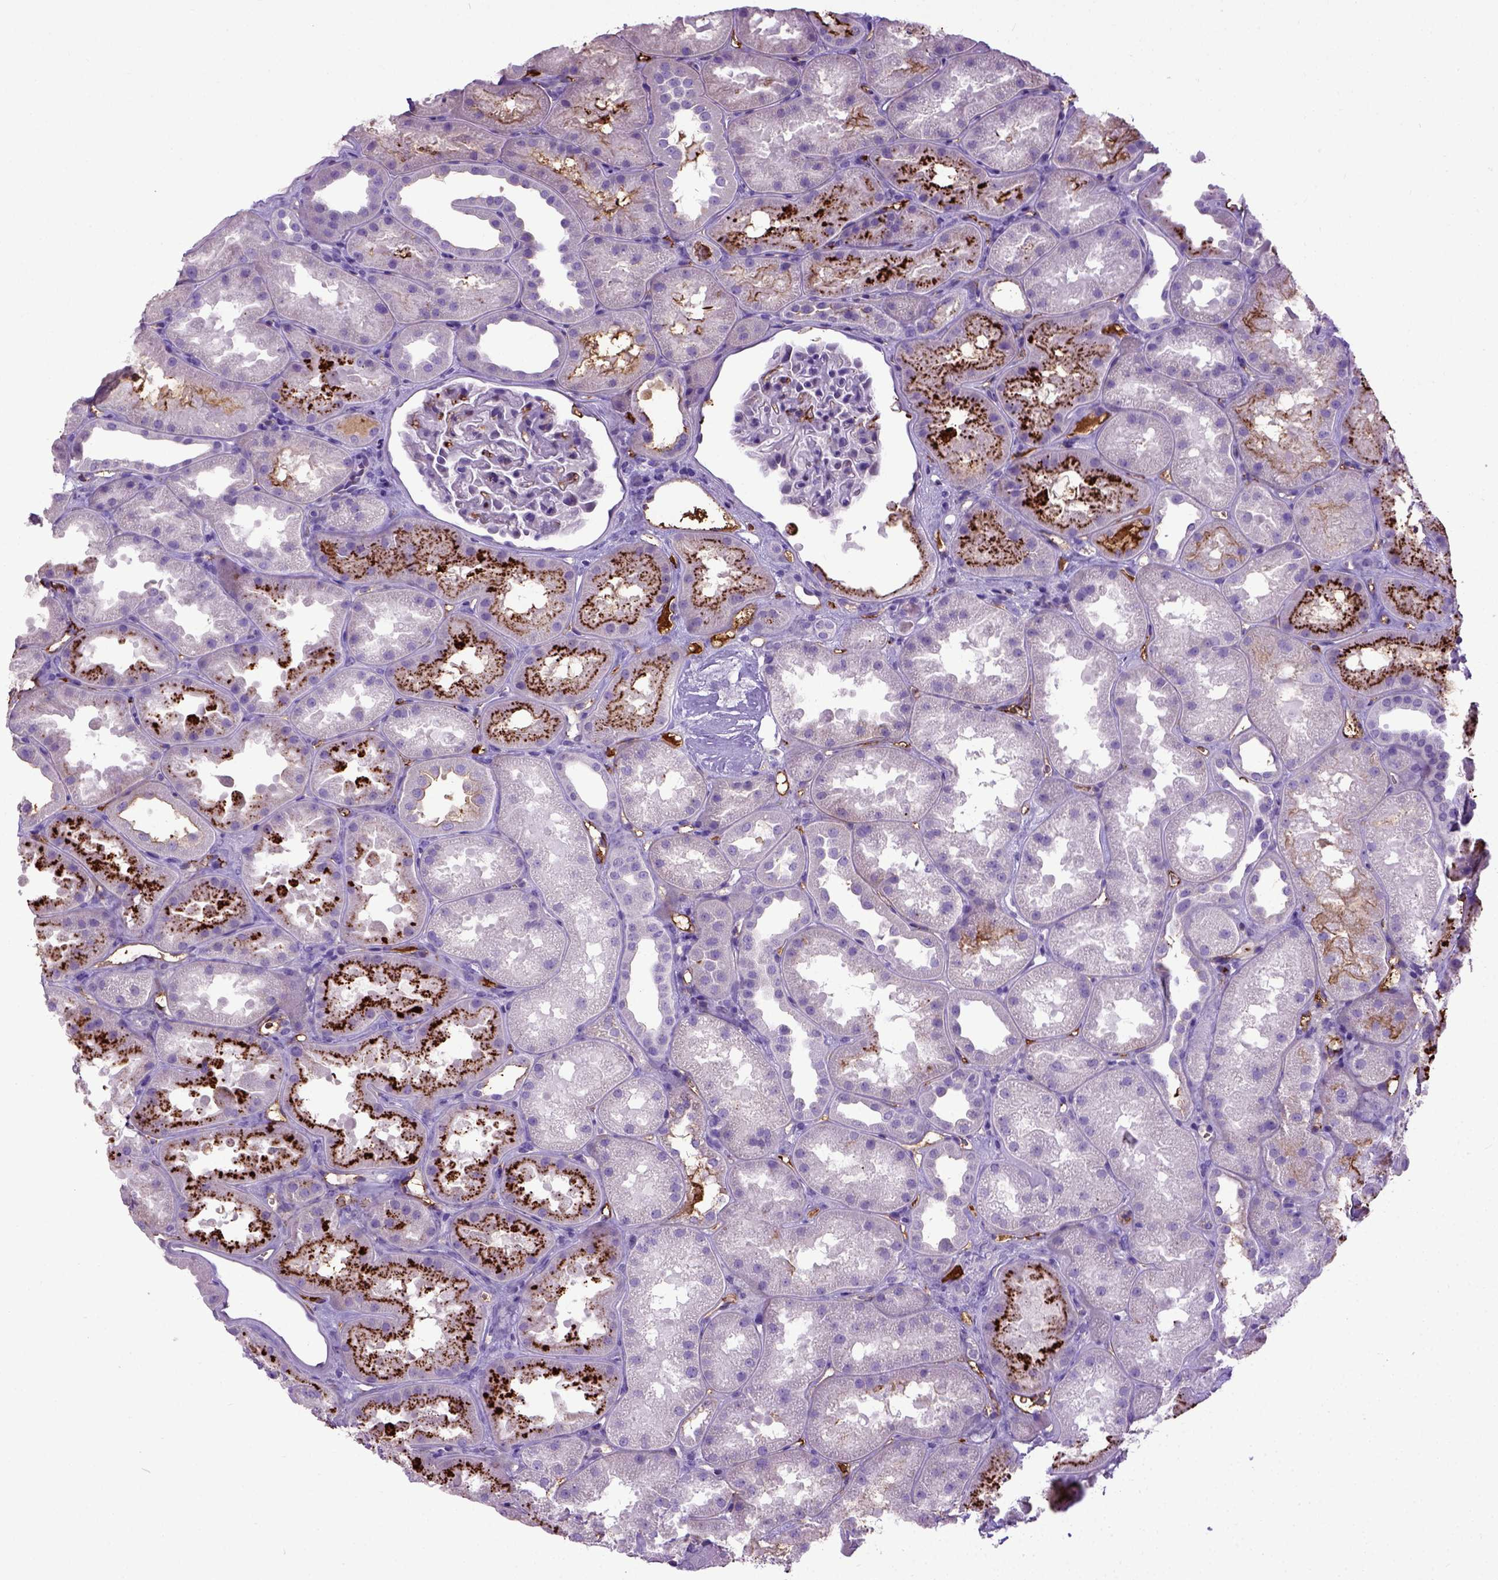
{"staining": {"intensity": "moderate", "quantity": "<25%", "location": "cytoplasmic/membranous"}, "tissue": "kidney", "cell_type": "Cells in glomeruli", "image_type": "normal", "snomed": [{"axis": "morphology", "description": "Normal tissue, NOS"}, {"axis": "topography", "description": "Kidney"}], "caption": "Immunohistochemical staining of normal kidney reveals moderate cytoplasmic/membranous protein positivity in approximately <25% of cells in glomeruli. (IHC, brightfield microscopy, high magnification).", "gene": "ADAMTS8", "patient": {"sex": "male", "age": 61}}